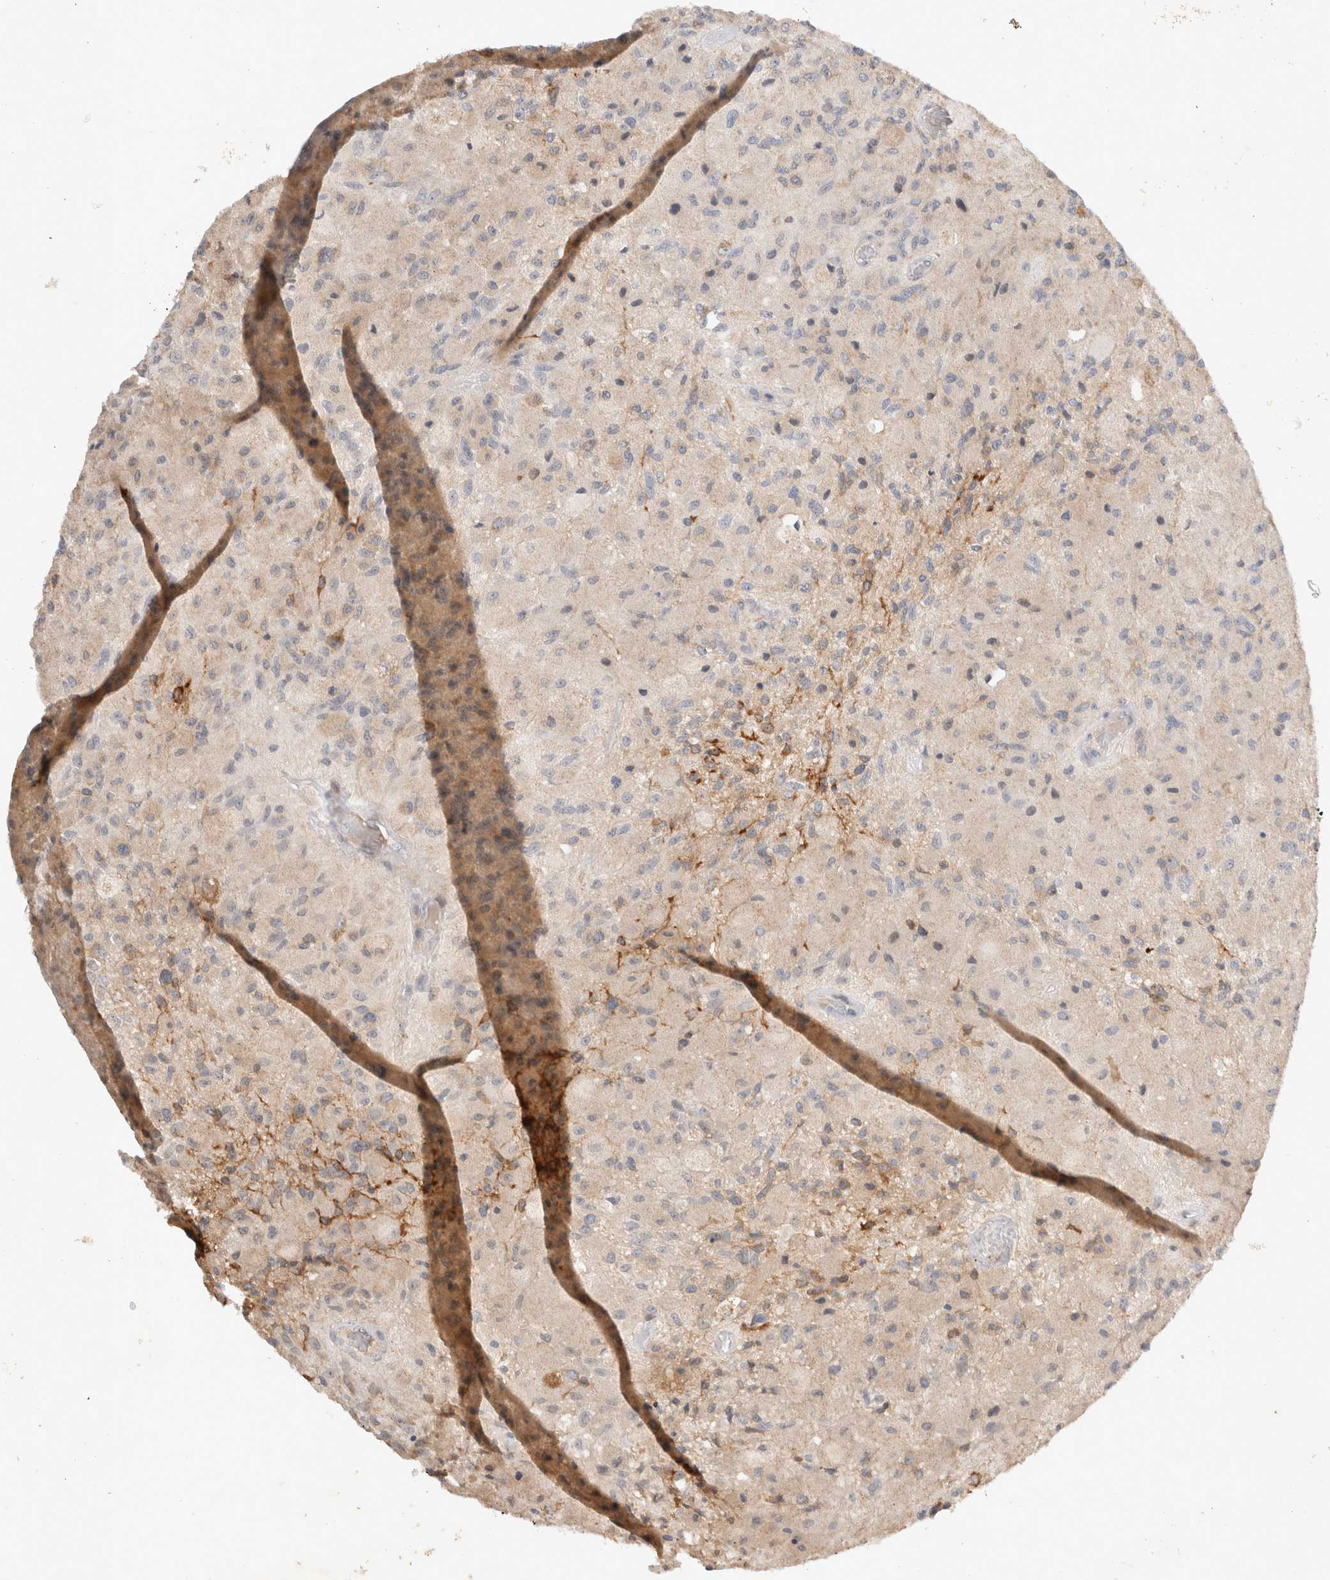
{"staining": {"intensity": "weak", "quantity": "<25%", "location": "cytoplasmic/membranous"}, "tissue": "glioma", "cell_type": "Tumor cells", "image_type": "cancer", "snomed": [{"axis": "morphology", "description": "Normal tissue, NOS"}, {"axis": "morphology", "description": "Glioma, malignant, High grade"}, {"axis": "topography", "description": "Cerebral cortex"}], "caption": "IHC photomicrograph of neoplastic tissue: human high-grade glioma (malignant) stained with DAB (3,3'-diaminobenzidine) reveals no significant protein positivity in tumor cells. The staining was performed using DAB to visualize the protein expression in brown, while the nuclei were stained in blue with hematoxylin (Magnification: 20x).", "gene": "NEDD4L", "patient": {"sex": "male", "age": 77}}